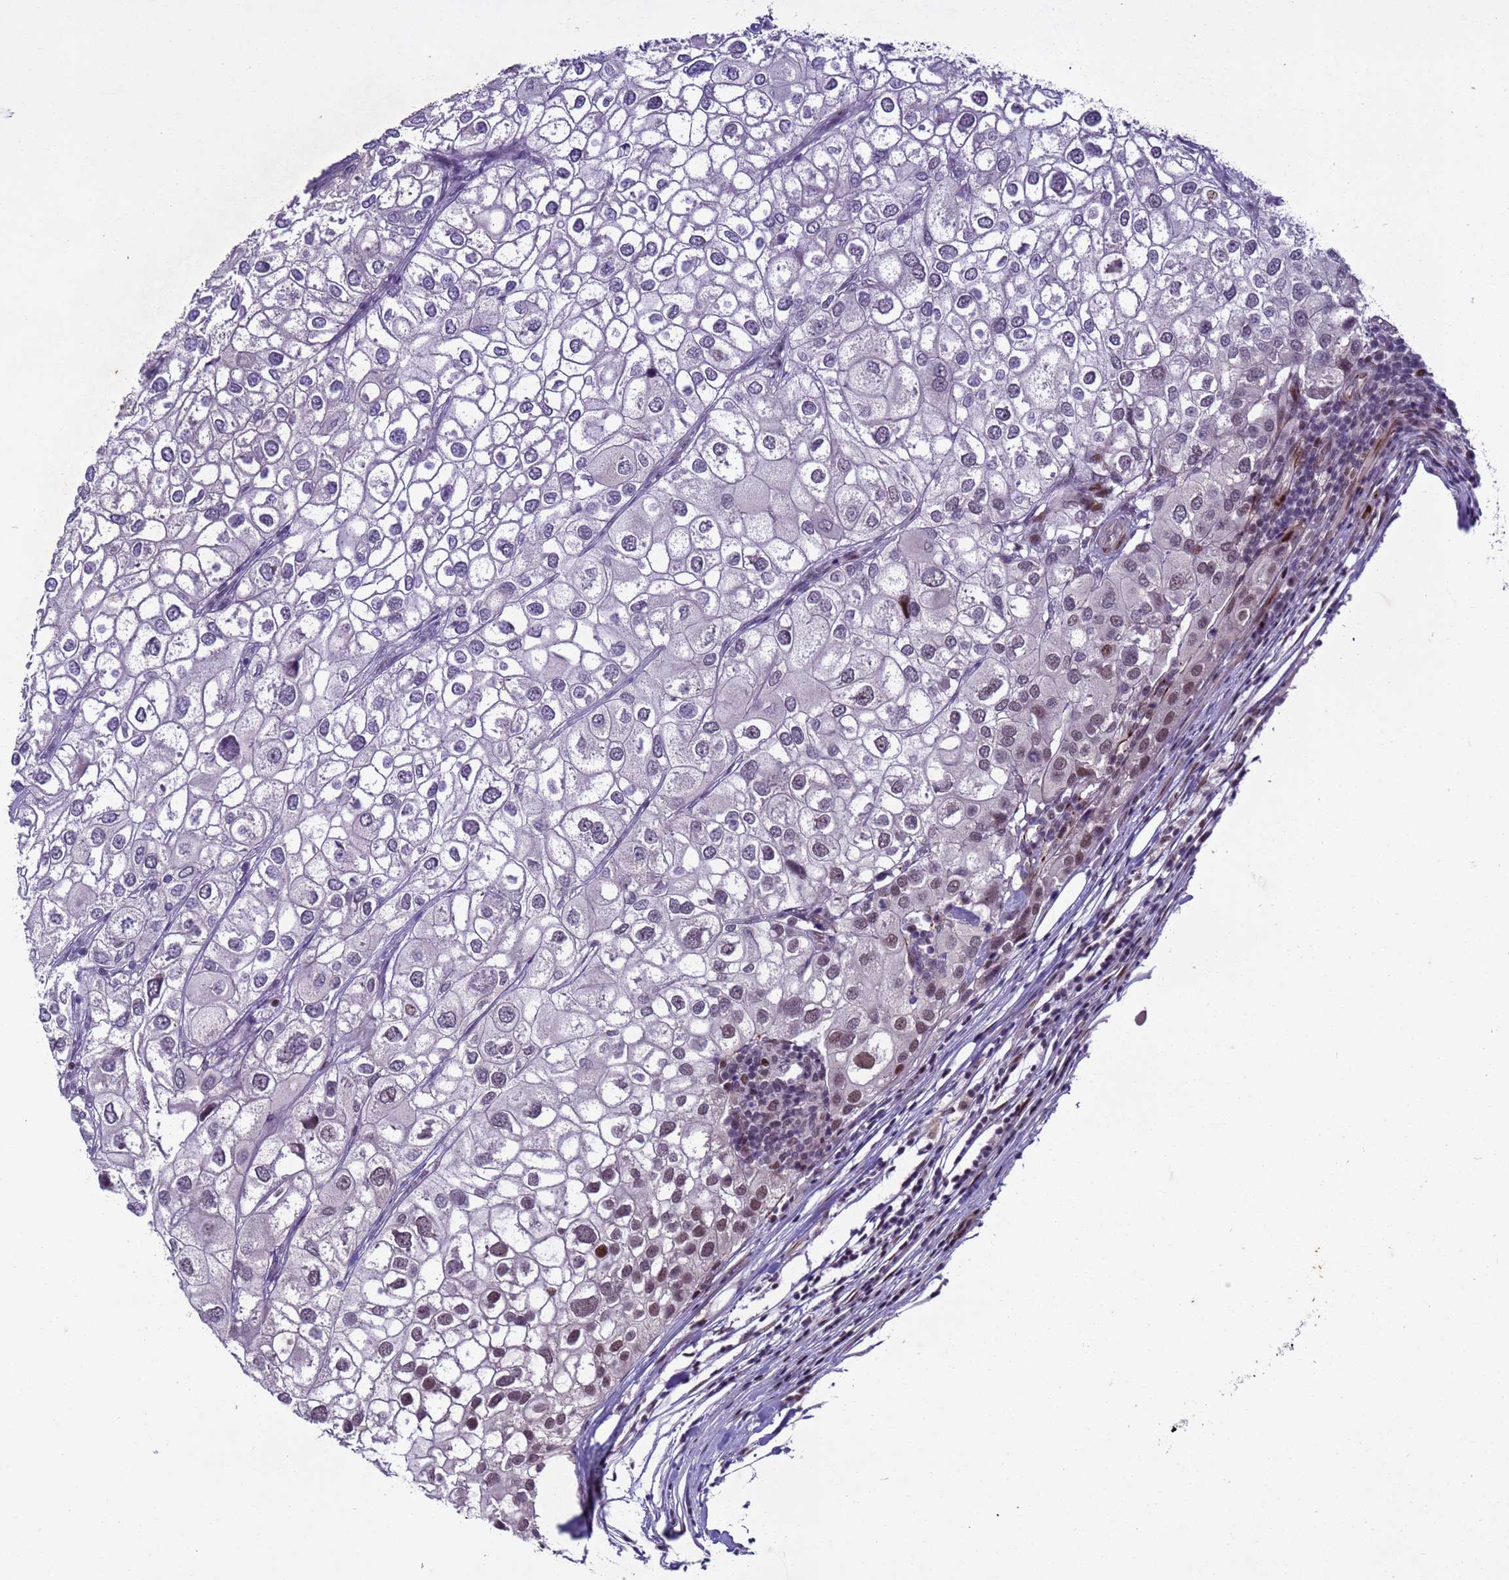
{"staining": {"intensity": "negative", "quantity": "none", "location": "none"}, "tissue": "urothelial cancer", "cell_type": "Tumor cells", "image_type": "cancer", "snomed": [{"axis": "morphology", "description": "Urothelial carcinoma, High grade"}, {"axis": "topography", "description": "Urinary bladder"}], "caption": "Urothelial cancer was stained to show a protein in brown. There is no significant positivity in tumor cells. Brightfield microscopy of immunohistochemistry (IHC) stained with DAB (3,3'-diaminobenzidine) (brown) and hematoxylin (blue), captured at high magnification.", "gene": "SHC3", "patient": {"sex": "male", "age": 64}}